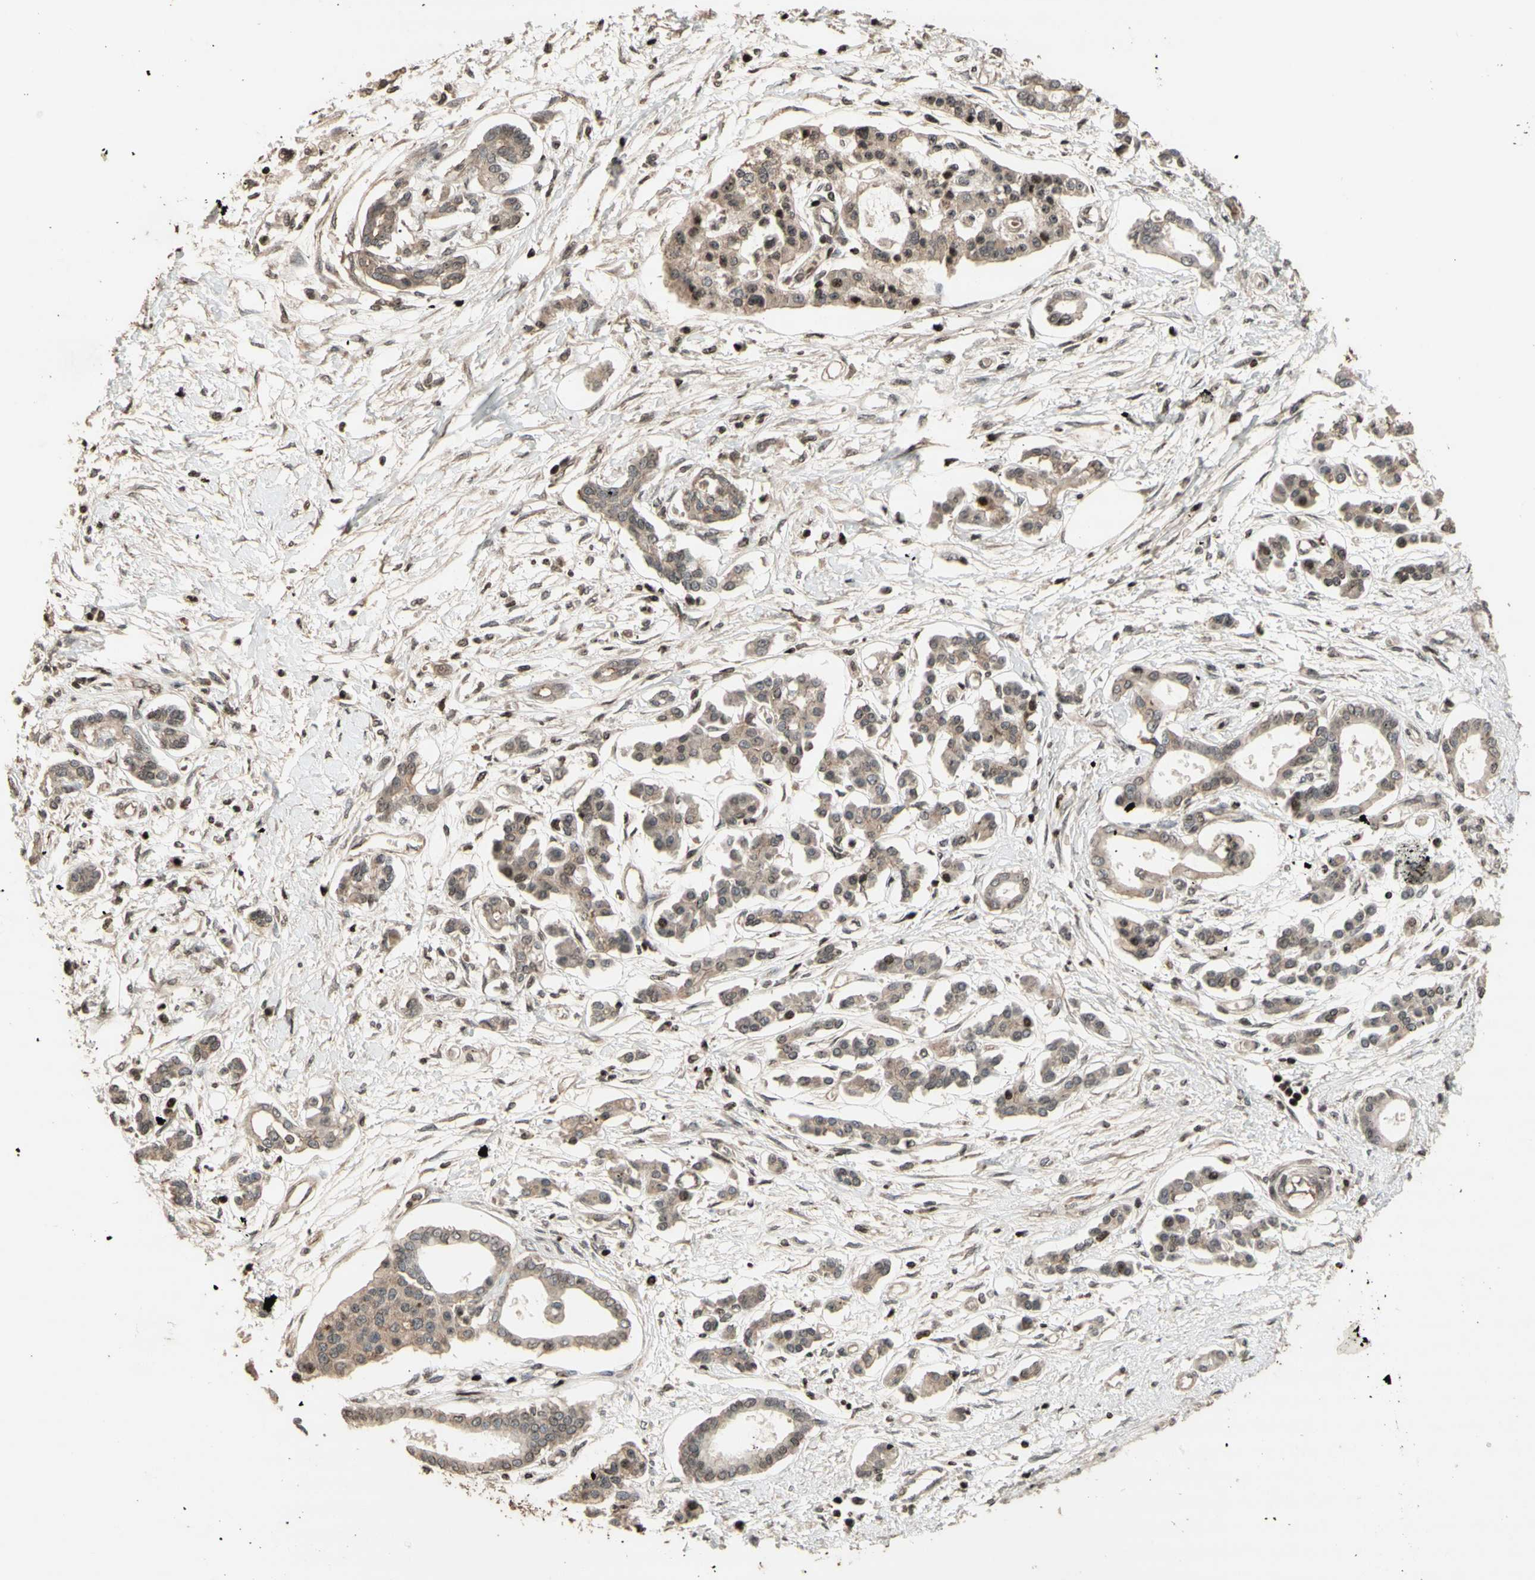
{"staining": {"intensity": "weak", "quantity": "<25%", "location": "cytoplasmic/membranous,nuclear"}, "tissue": "pancreatic cancer", "cell_type": "Tumor cells", "image_type": "cancer", "snomed": [{"axis": "morphology", "description": "Adenocarcinoma, NOS"}, {"axis": "topography", "description": "Pancreas"}], "caption": "Immunohistochemistry (IHC) micrograph of human adenocarcinoma (pancreatic) stained for a protein (brown), which demonstrates no expression in tumor cells.", "gene": "POLA1", "patient": {"sex": "male", "age": 56}}